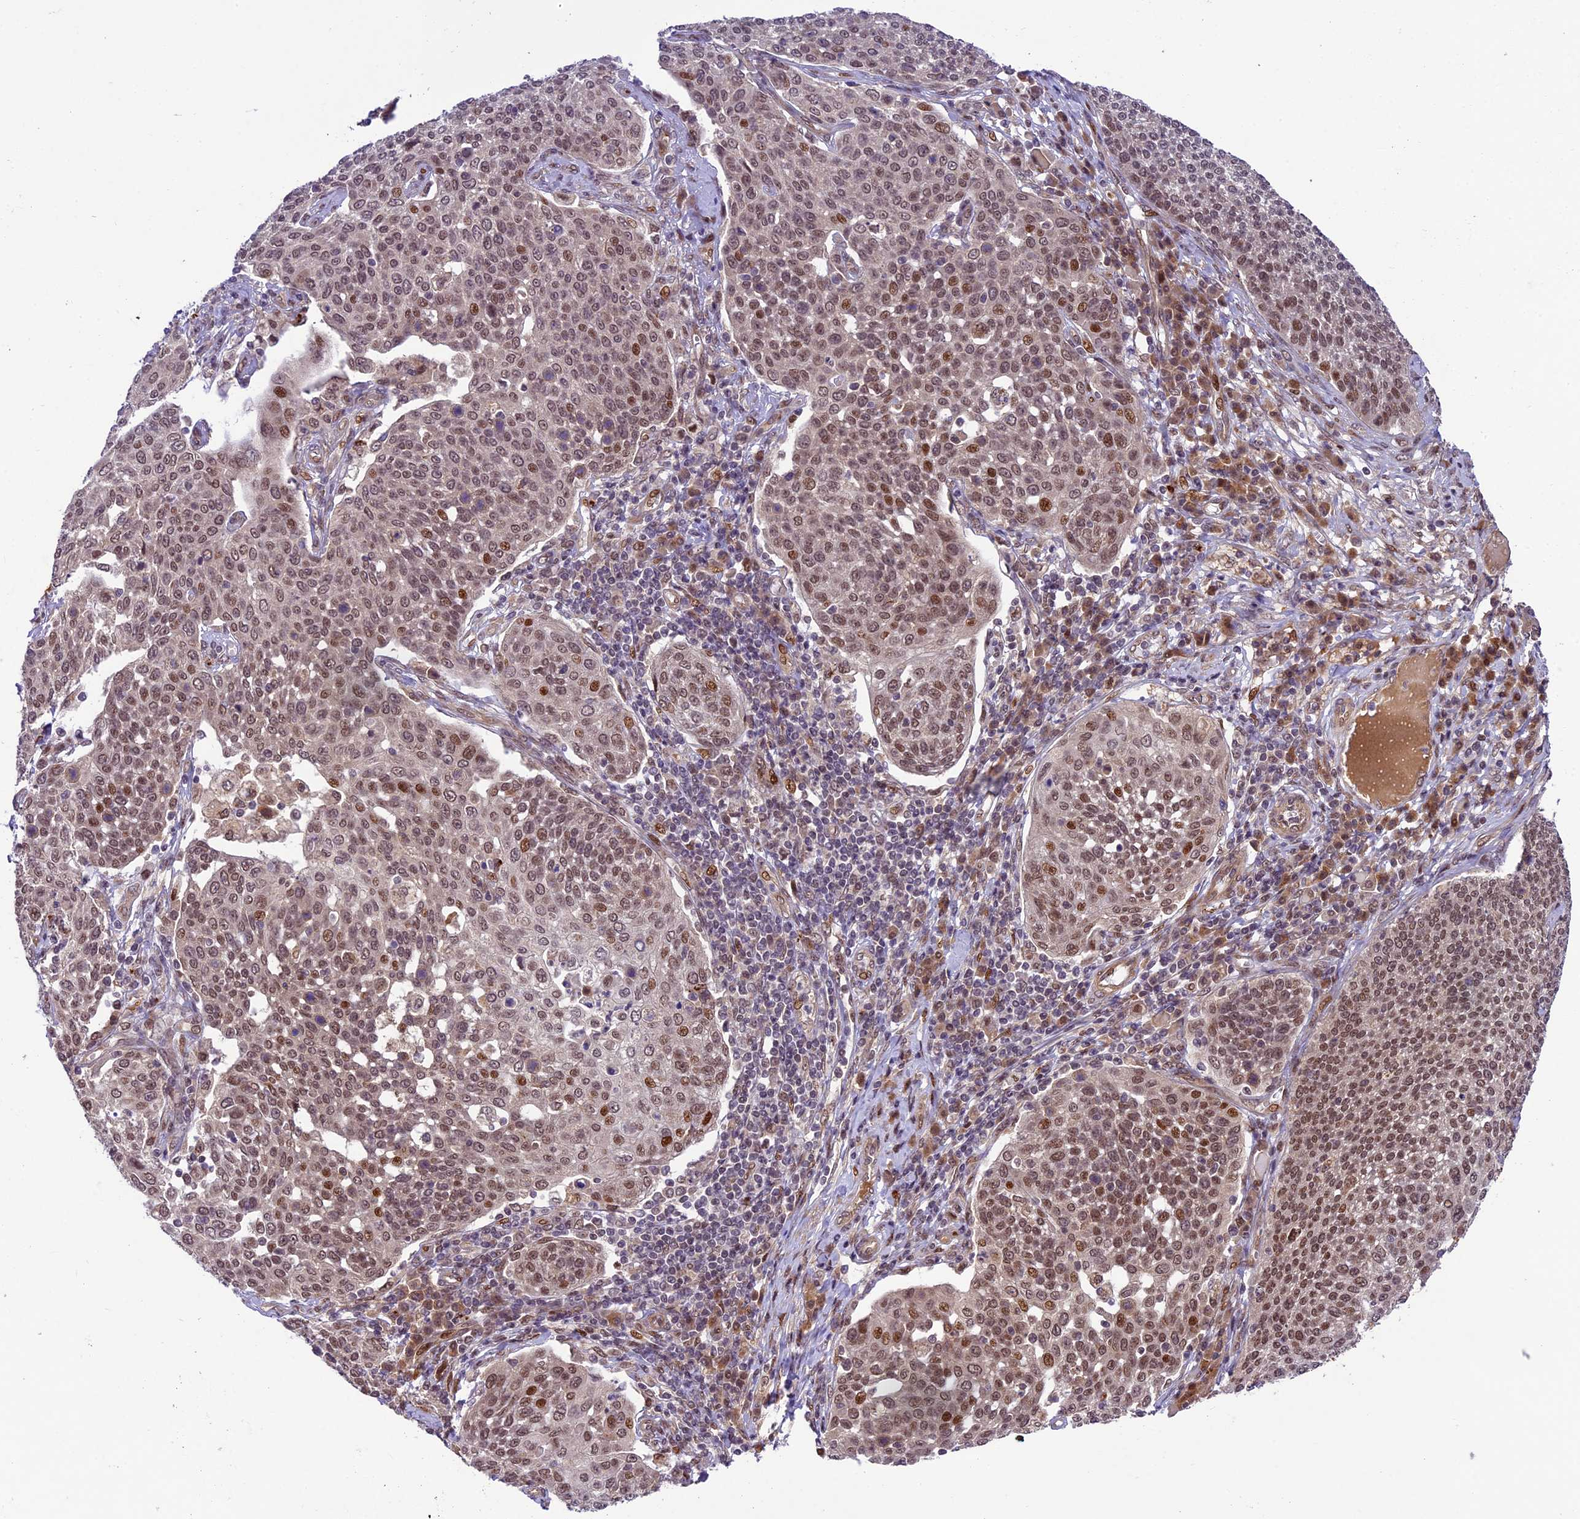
{"staining": {"intensity": "moderate", "quantity": ">75%", "location": "nuclear"}, "tissue": "cervical cancer", "cell_type": "Tumor cells", "image_type": "cancer", "snomed": [{"axis": "morphology", "description": "Squamous cell carcinoma, NOS"}, {"axis": "topography", "description": "Cervix"}], "caption": "The immunohistochemical stain labels moderate nuclear expression in tumor cells of squamous cell carcinoma (cervical) tissue.", "gene": "NEK8", "patient": {"sex": "female", "age": 34}}